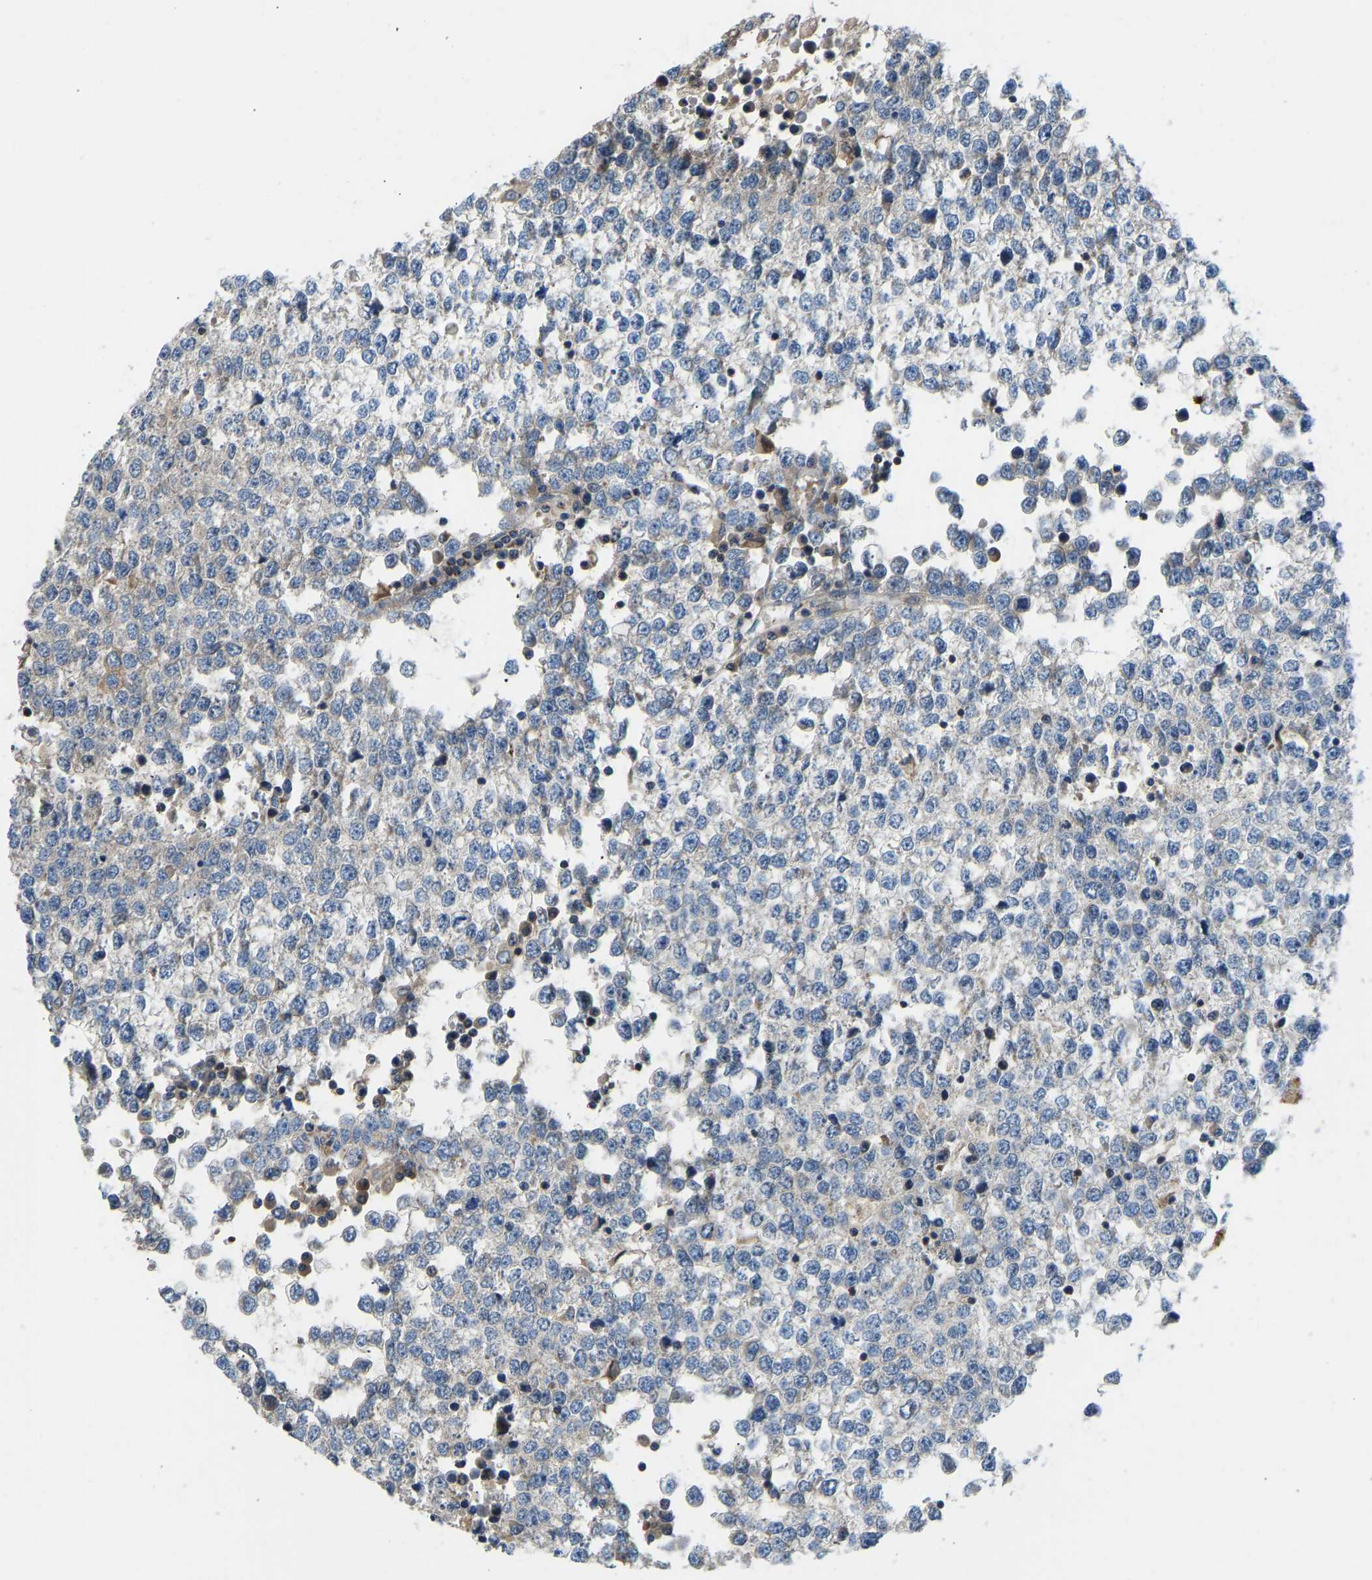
{"staining": {"intensity": "weak", "quantity": "<25%", "location": "cytoplasmic/membranous"}, "tissue": "testis cancer", "cell_type": "Tumor cells", "image_type": "cancer", "snomed": [{"axis": "morphology", "description": "Seminoma, NOS"}, {"axis": "topography", "description": "Testis"}], "caption": "Testis cancer was stained to show a protein in brown. There is no significant positivity in tumor cells.", "gene": "RBP1", "patient": {"sex": "male", "age": 65}}